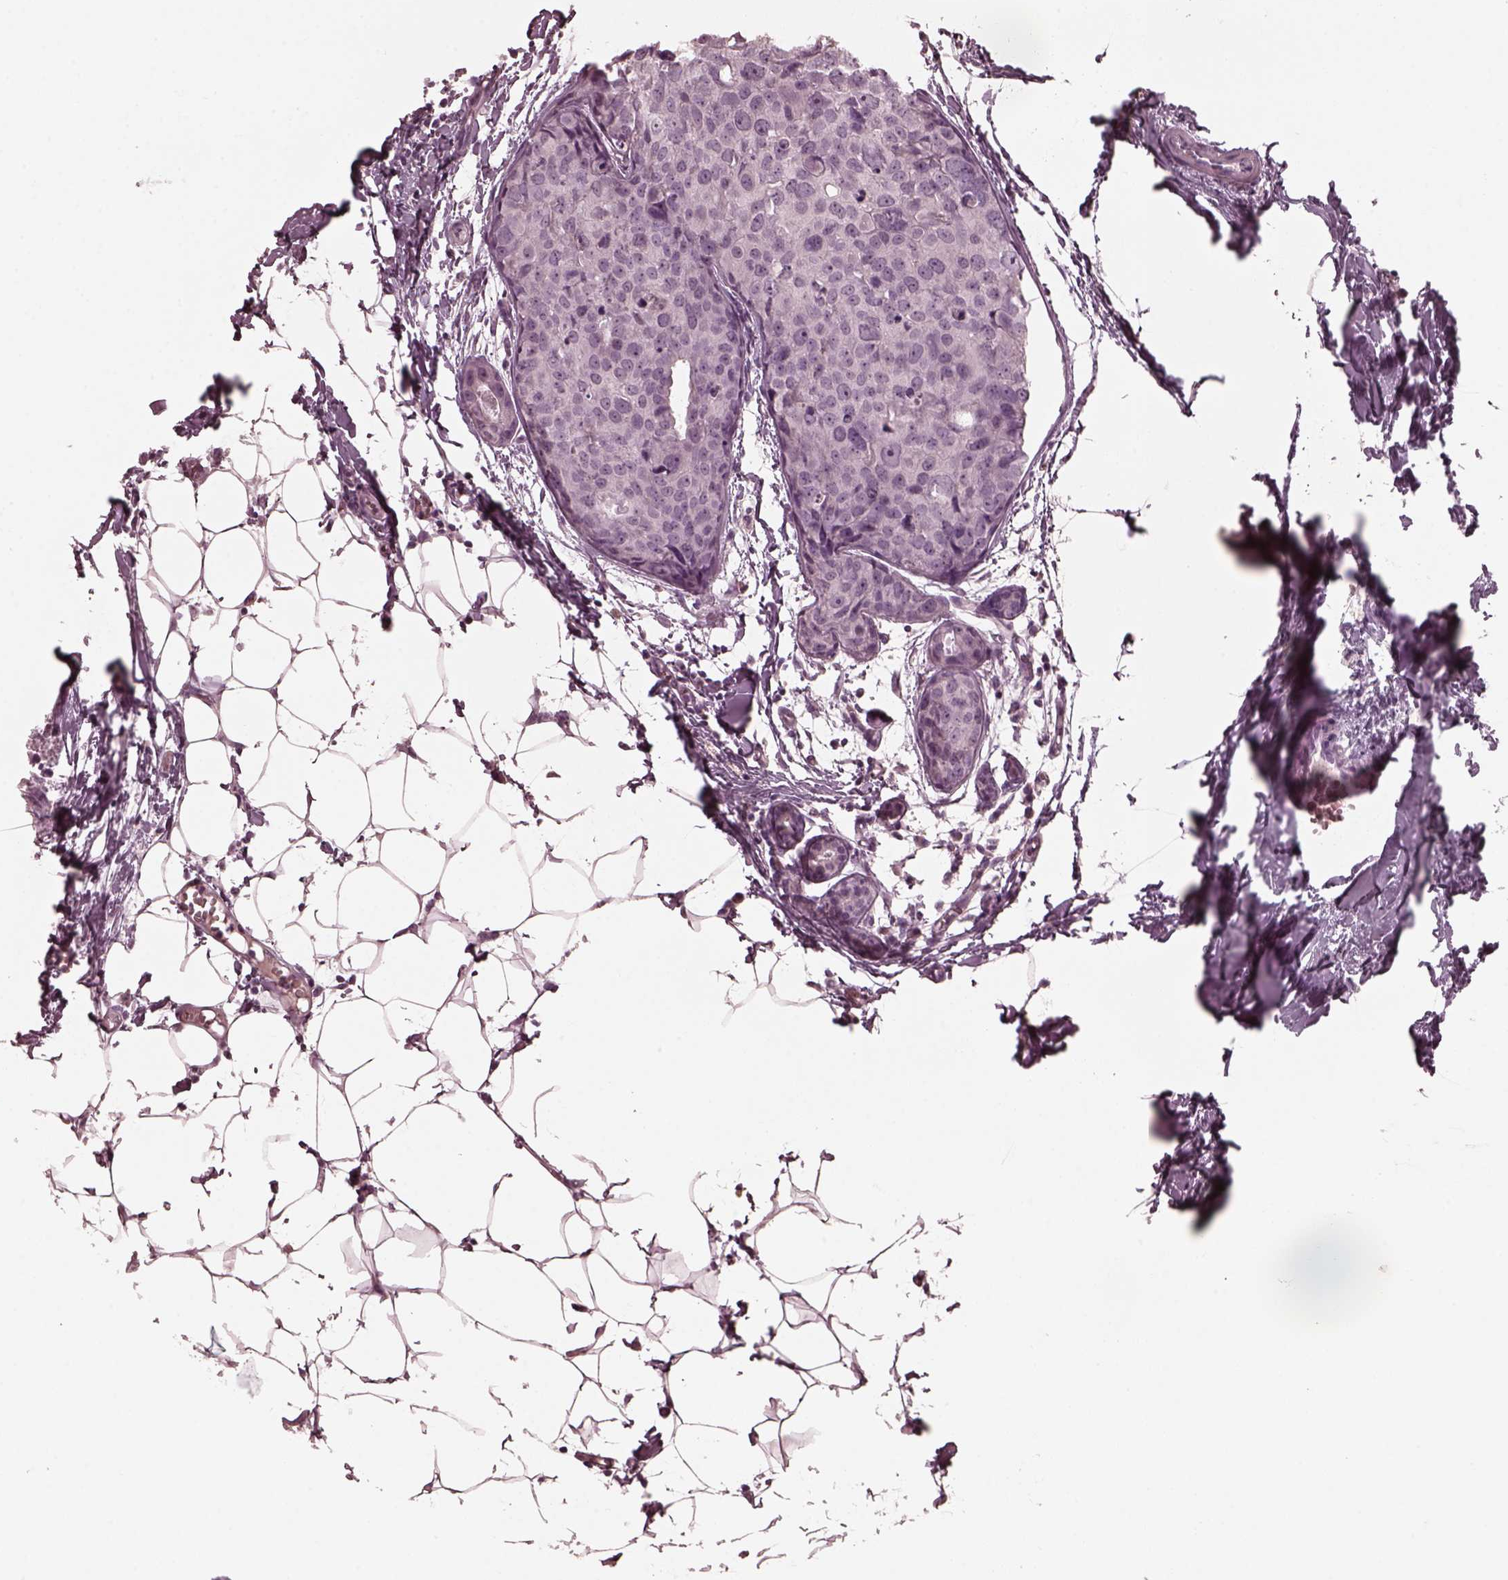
{"staining": {"intensity": "negative", "quantity": "none", "location": "none"}, "tissue": "breast cancer", "cell_type": "Tumor cells", "image_type": "cancer", "snomed": [{"axis": "morphology", "description": "Duct carcinoma"}, {"axis": "topography", "description": "Breast"}], "caption": "A high-resolution image shows immunohistochemistry (IHC) staining of breast cancer, which demonstrates no significant expression in tumor cells. (DAB (3,3'-diaminobenzidine) immunohistochemistry (IHC), high magnification).", "gene": "CGA", "patient": {"sex": "female", "age": 38}}